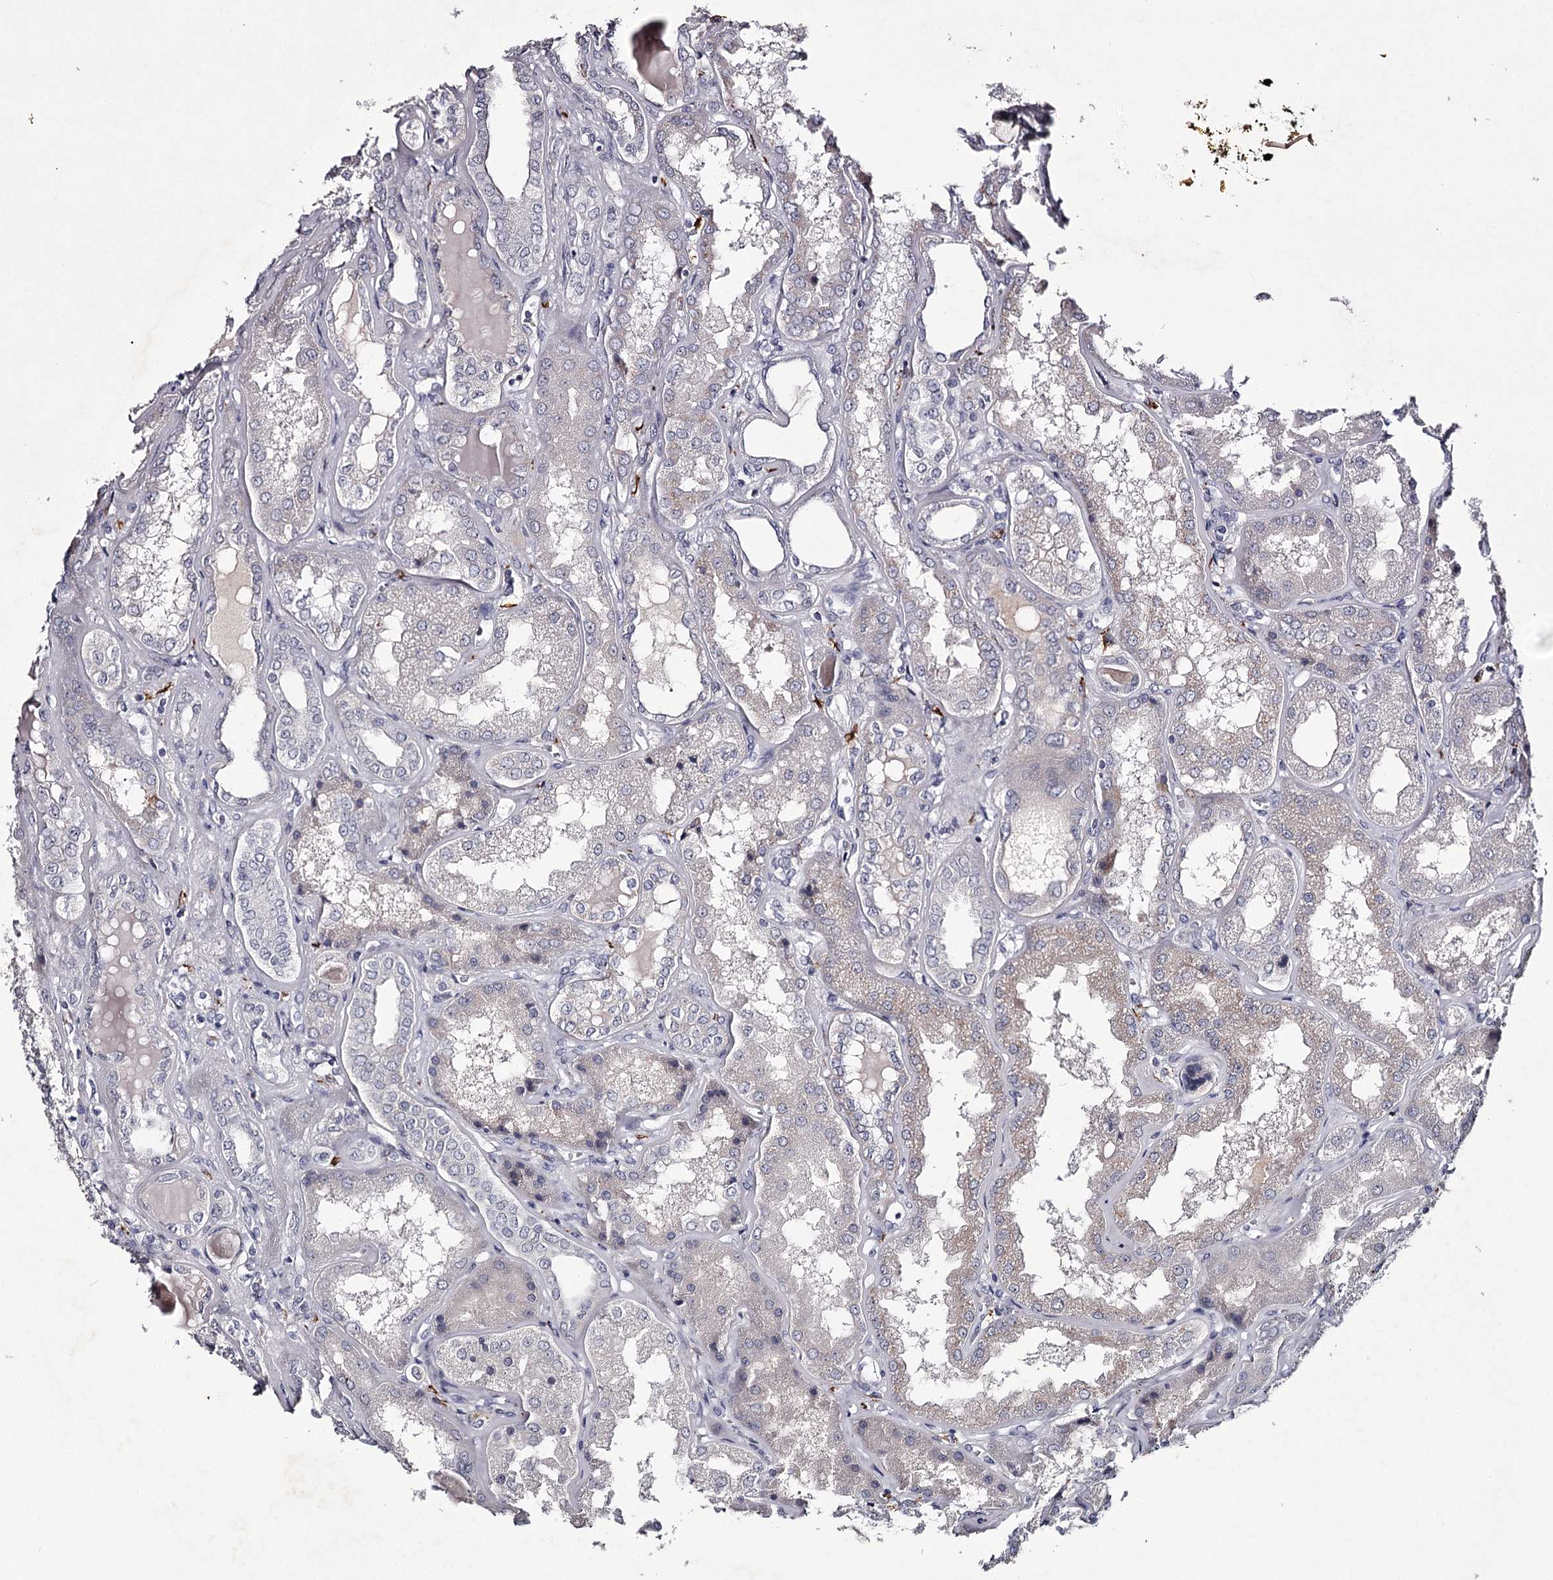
{"staining": {"intensity": "negative", "quantity": "none", "location": "none"}, "tissue": "kidney", "cell_type": "Cells in glomeruli", "image_type": "normal", "snomed": [{"axis": "morphology", "description": "Normal tissue, NOS"}, {"axis": "topography", "description": "Kidney"}], "caption": "Immunohistochemistry histopathology image of benign kidney stained for a protein (brown), which displays no staining in cells in glomeruli. (DAB (3,3'-diaminobenzidine) immunohistochemistry visualized using brightfield microscopy, high magnification).", "gene": "FDXACB1", "patient": {"sex": "female", "age": 56}}